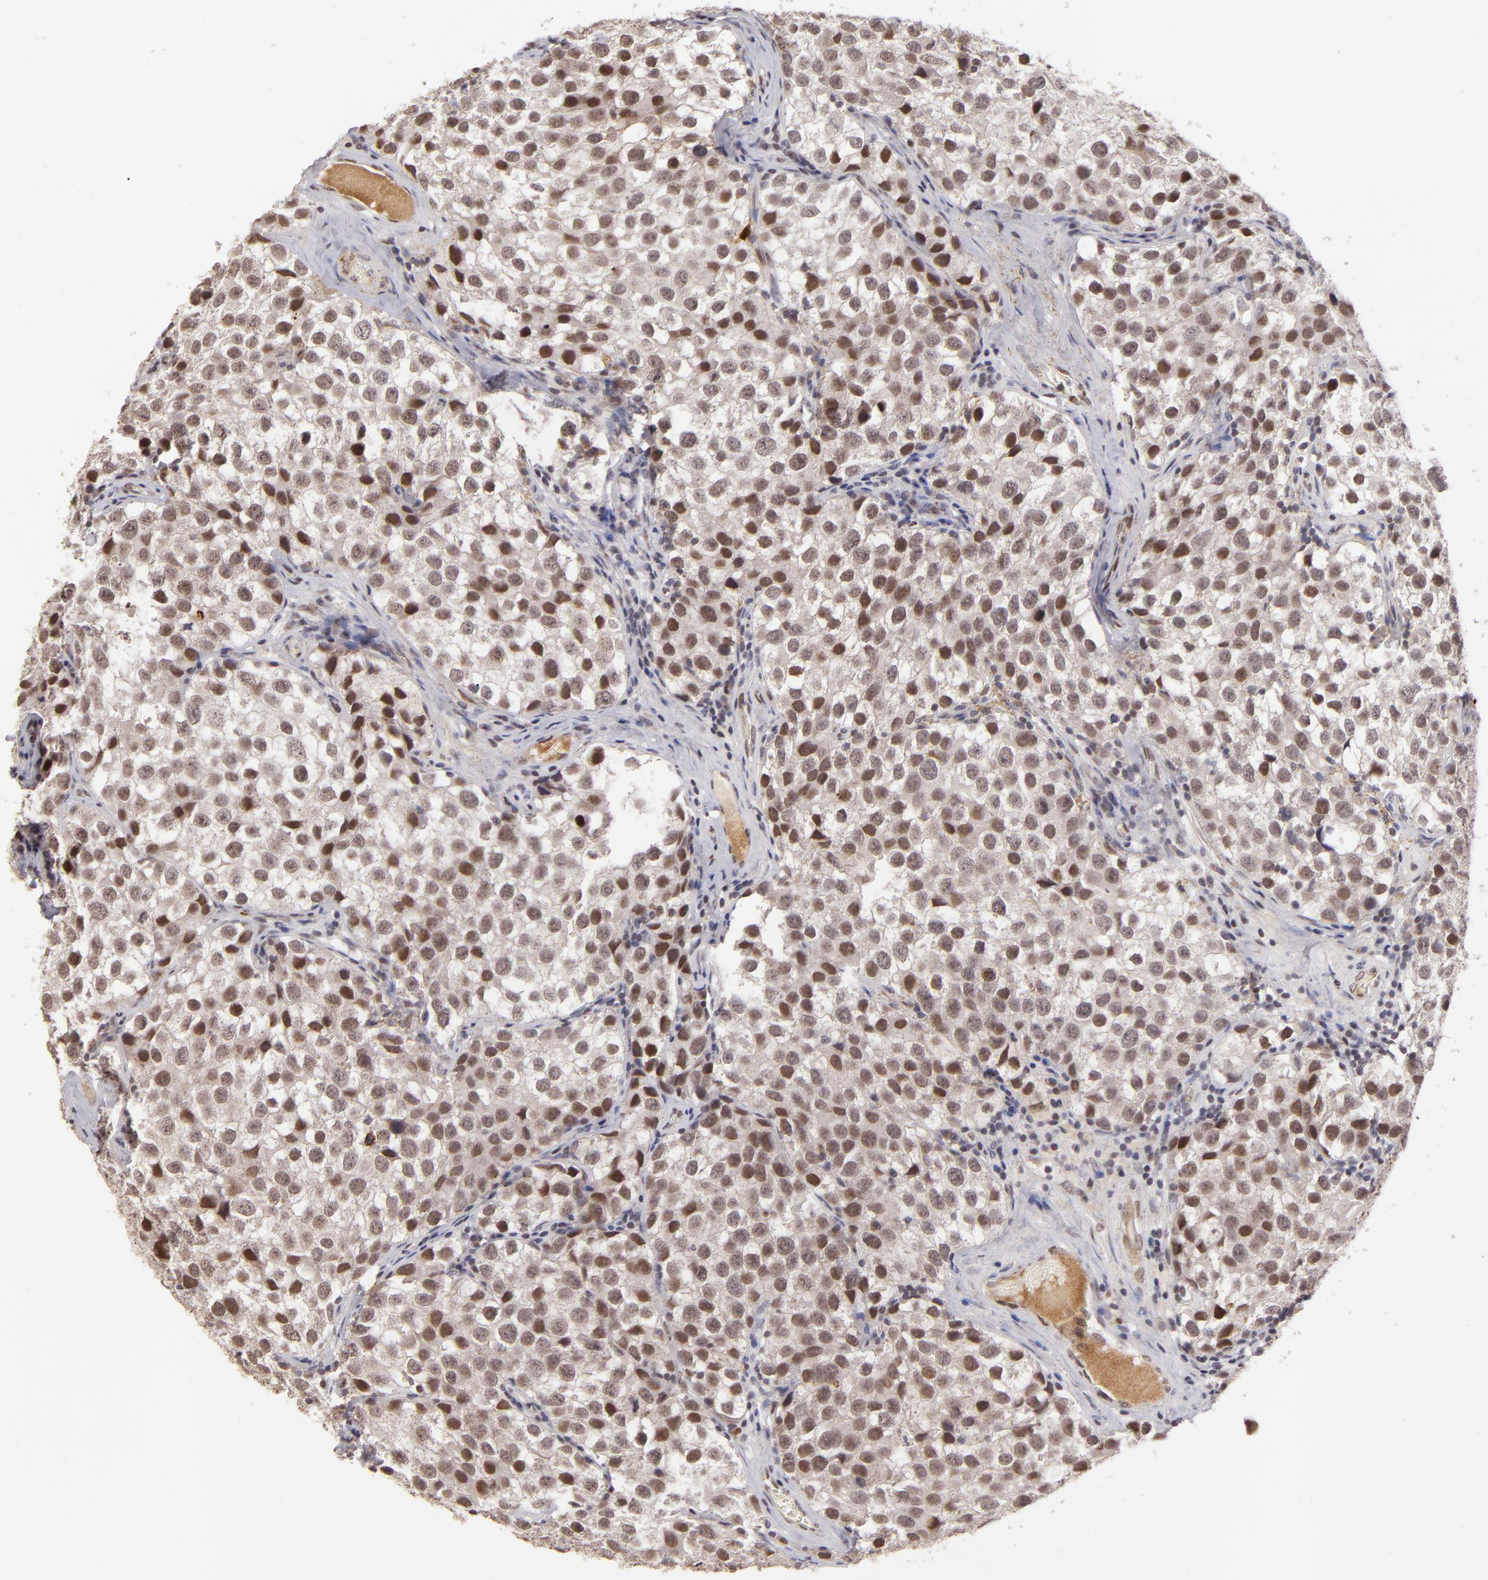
{"staining": {"intensity": "moderate", "quantity": ">75%", "location": "nuclear"}, "tissue": "testis cancer", "cell_type": "Tumor cells", "image_type": "cancer", "snomed": [{"axis": "morphology", "description": "Seminoma, NOS"}, {"axis": "topography", "description": "Testis"}], "caption": "Protein staining displays moderate nuclear staining in about >75% of tumor cells in testis seminoma.", "gene": "RXRG", "patient": {"sex": "male", "age": 39}}